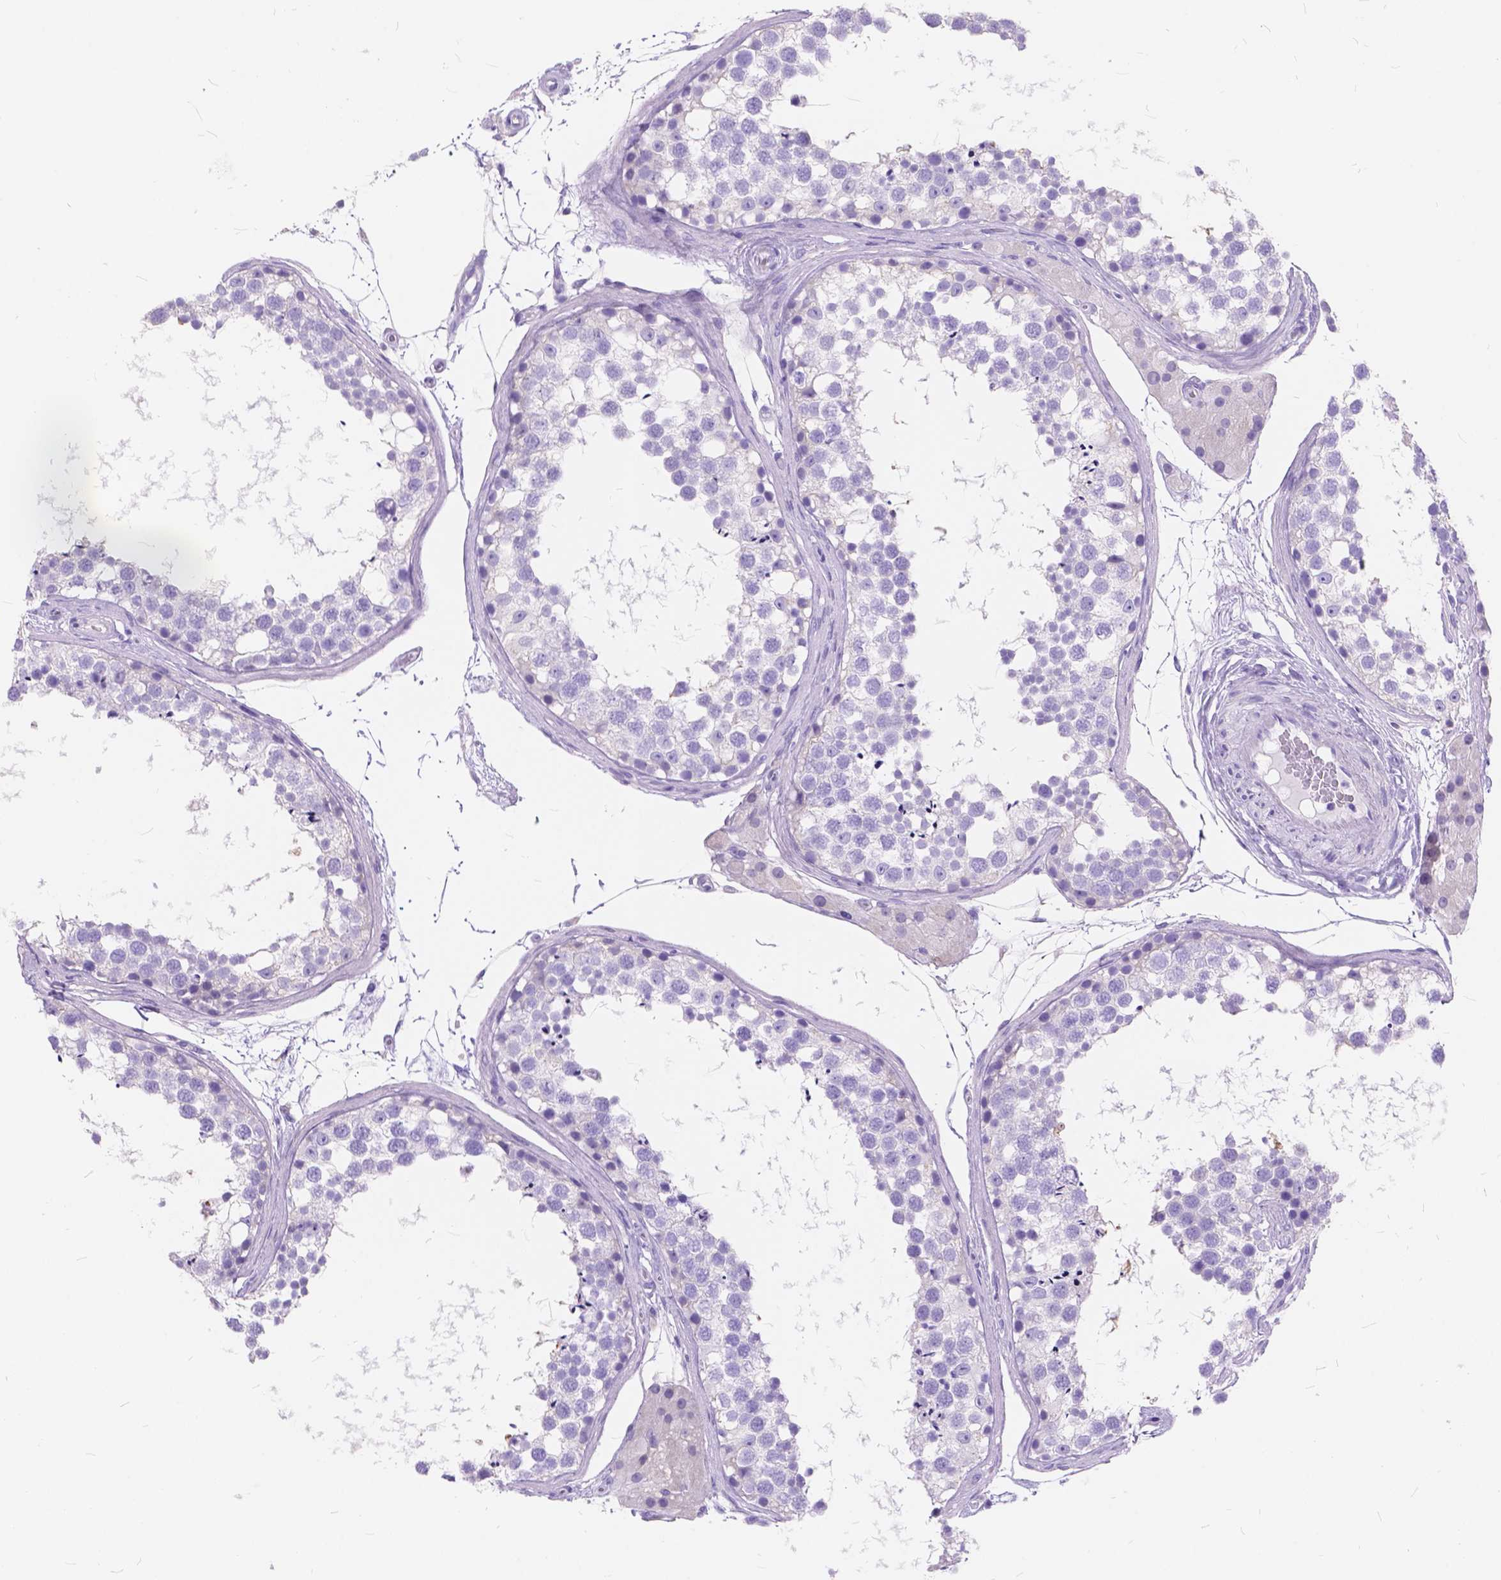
{"staining": {"intensity": "negative", "quantity": "none", "location": "none"}, "tissue": "testis", "cell_type": "Cells in seminiferous ducts", "image_type": "normal", "snomed": [{"axis": "morphology", "description": "Normal tissue, NOS"}, {"axis": "morphology", "description": "Seminoma, NOS"}, {"axis": "topography", "description": "Testis"}], "caption": "Immunohistochemistry histopathology image of benign human testis stained for a protein (brown), which reveals no expression in cells in seminiferous ducts.", "gene": "FOXL2", "patient": {"sex": "male", "age": 65}}